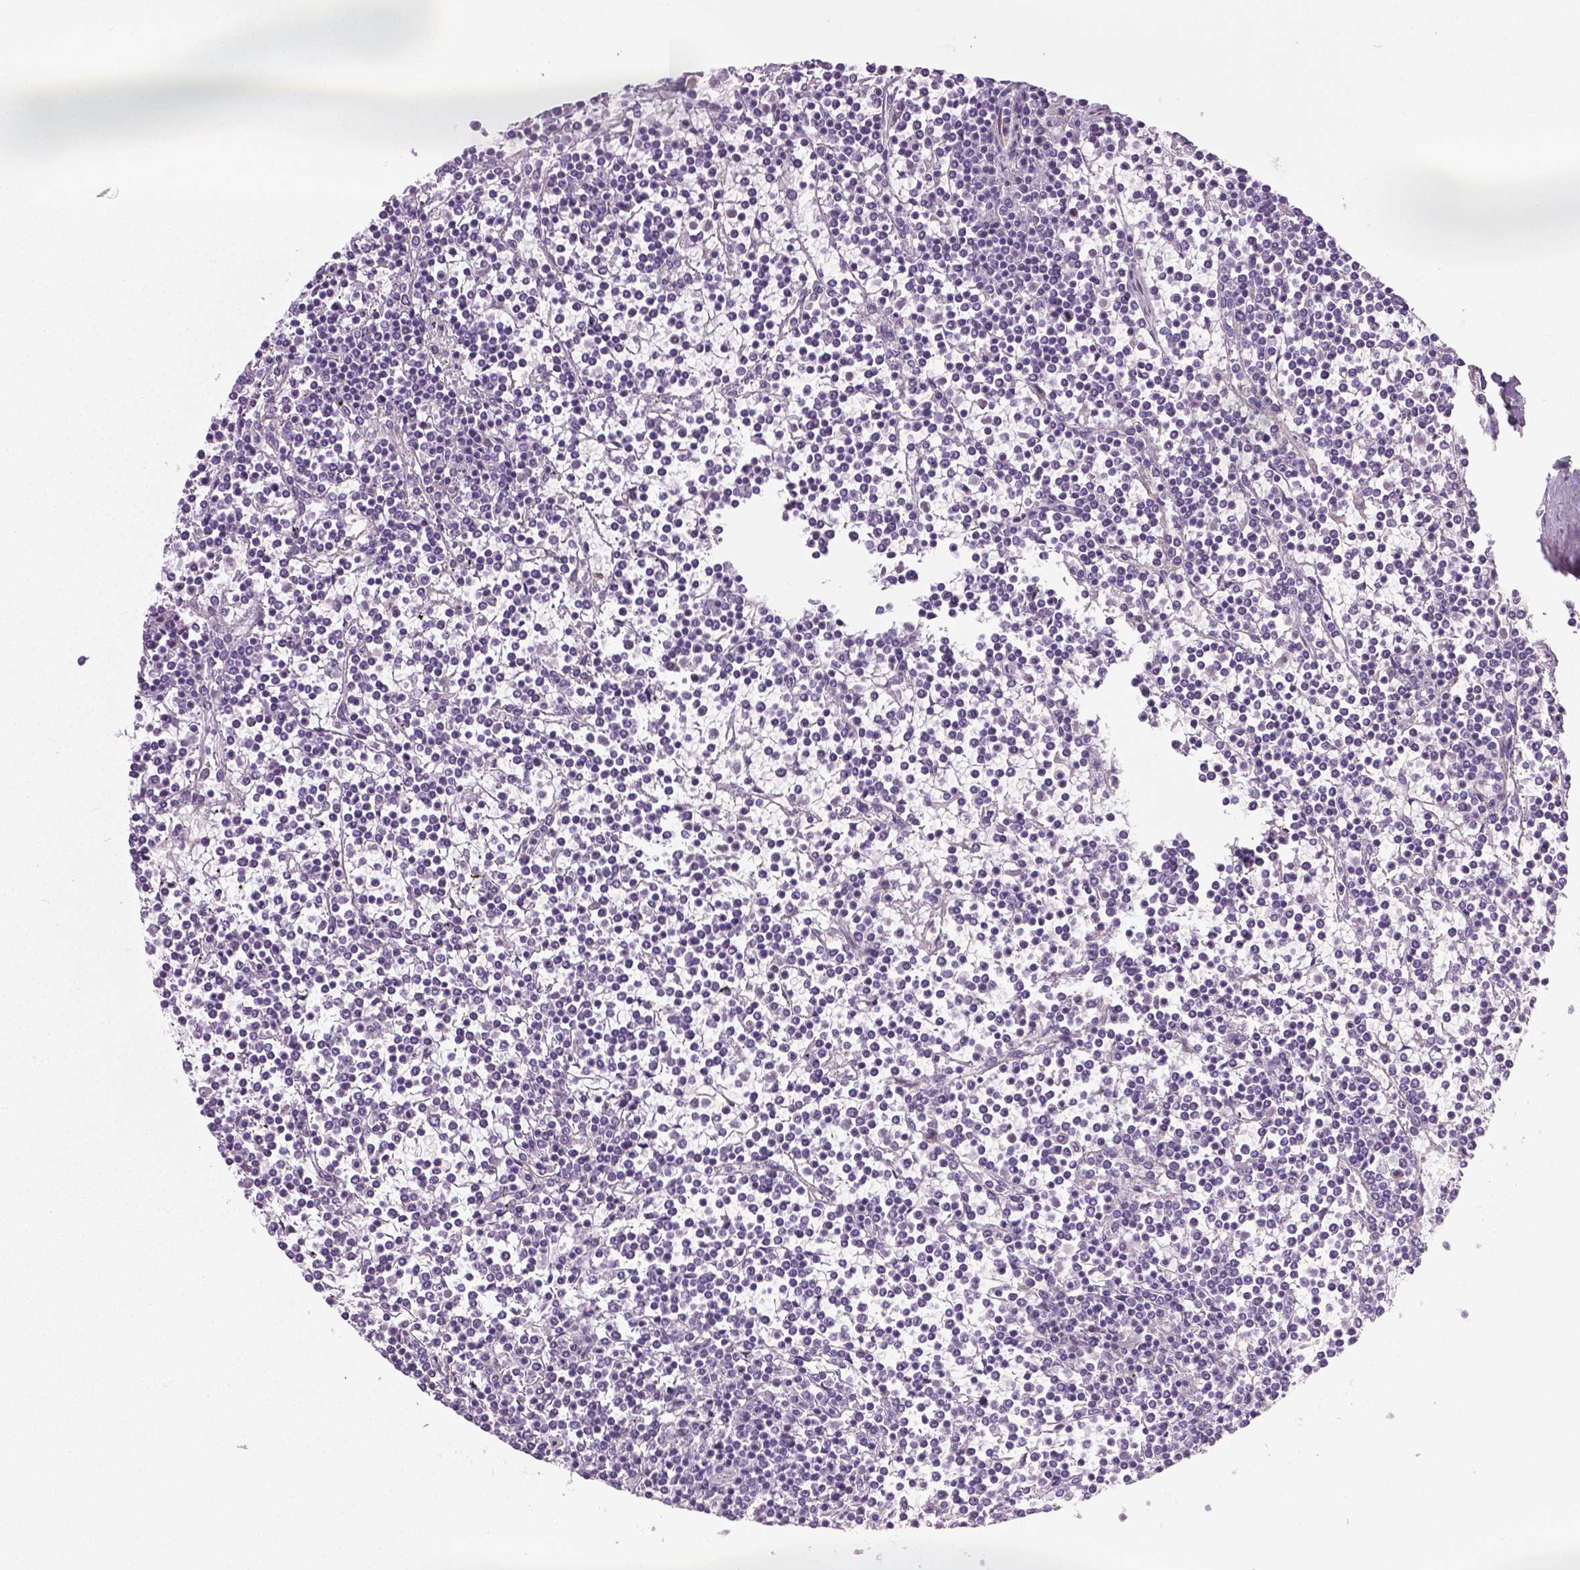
{"staining": {"intensity": "negative", "quantity": "none", "location": "none"}, "tissue": "lymphoma", "cell_type": "Tumor cells", "image_type": "cancer", "snomed": [{"axis": "morphology", "description": "Malignant lymphoma, non-Hodgkin's type, Low grade"}, {"axis": "topography", "description": "Spleen"}], "caption": "Photomicrograph shows no protein expression in tumor cells of lymphoma tissue.", "gene": "PTGER3", "patient": {"sex": "female", "age": 19}}